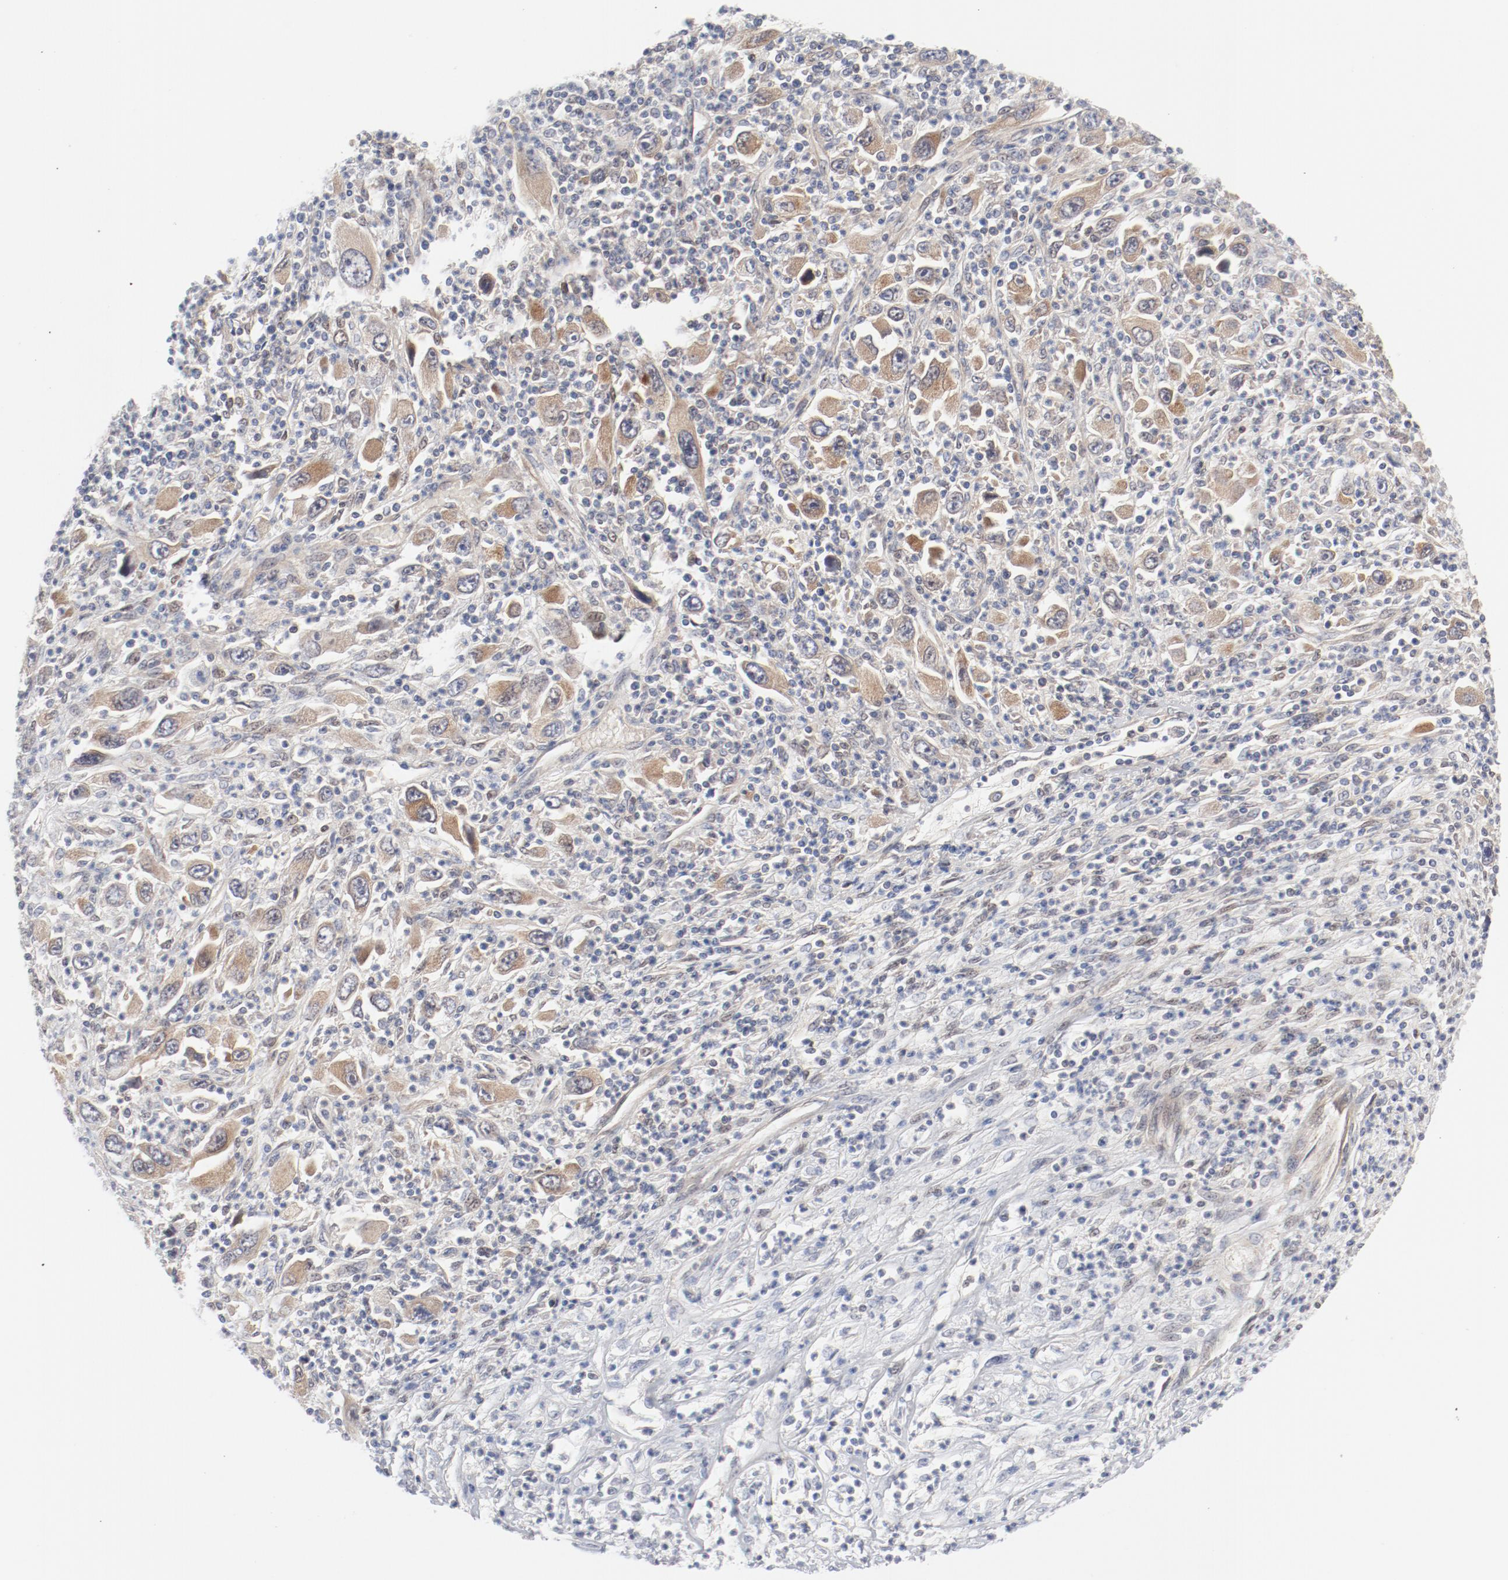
{"staining": {"intensity": "moderate", "quantity": ">75%", "location": "cytoplasmic/membranous"}, "tissue": "melanoma", "cell_type": "Tumor cells", "image_type": "cancer", "snomed": [{"axis": "morphology", "description": "Malignant melanoma, Metastatic site"}, {"axis": "topography", "description": "Skin"}], "caption": "Tumor cells display moderate cytoplasmic/membranous staining in approximately >75% of cells in malignant melanoma (metastatic site).", "gene": "BAD", "patient": {"sex": "female", "age": 56}}